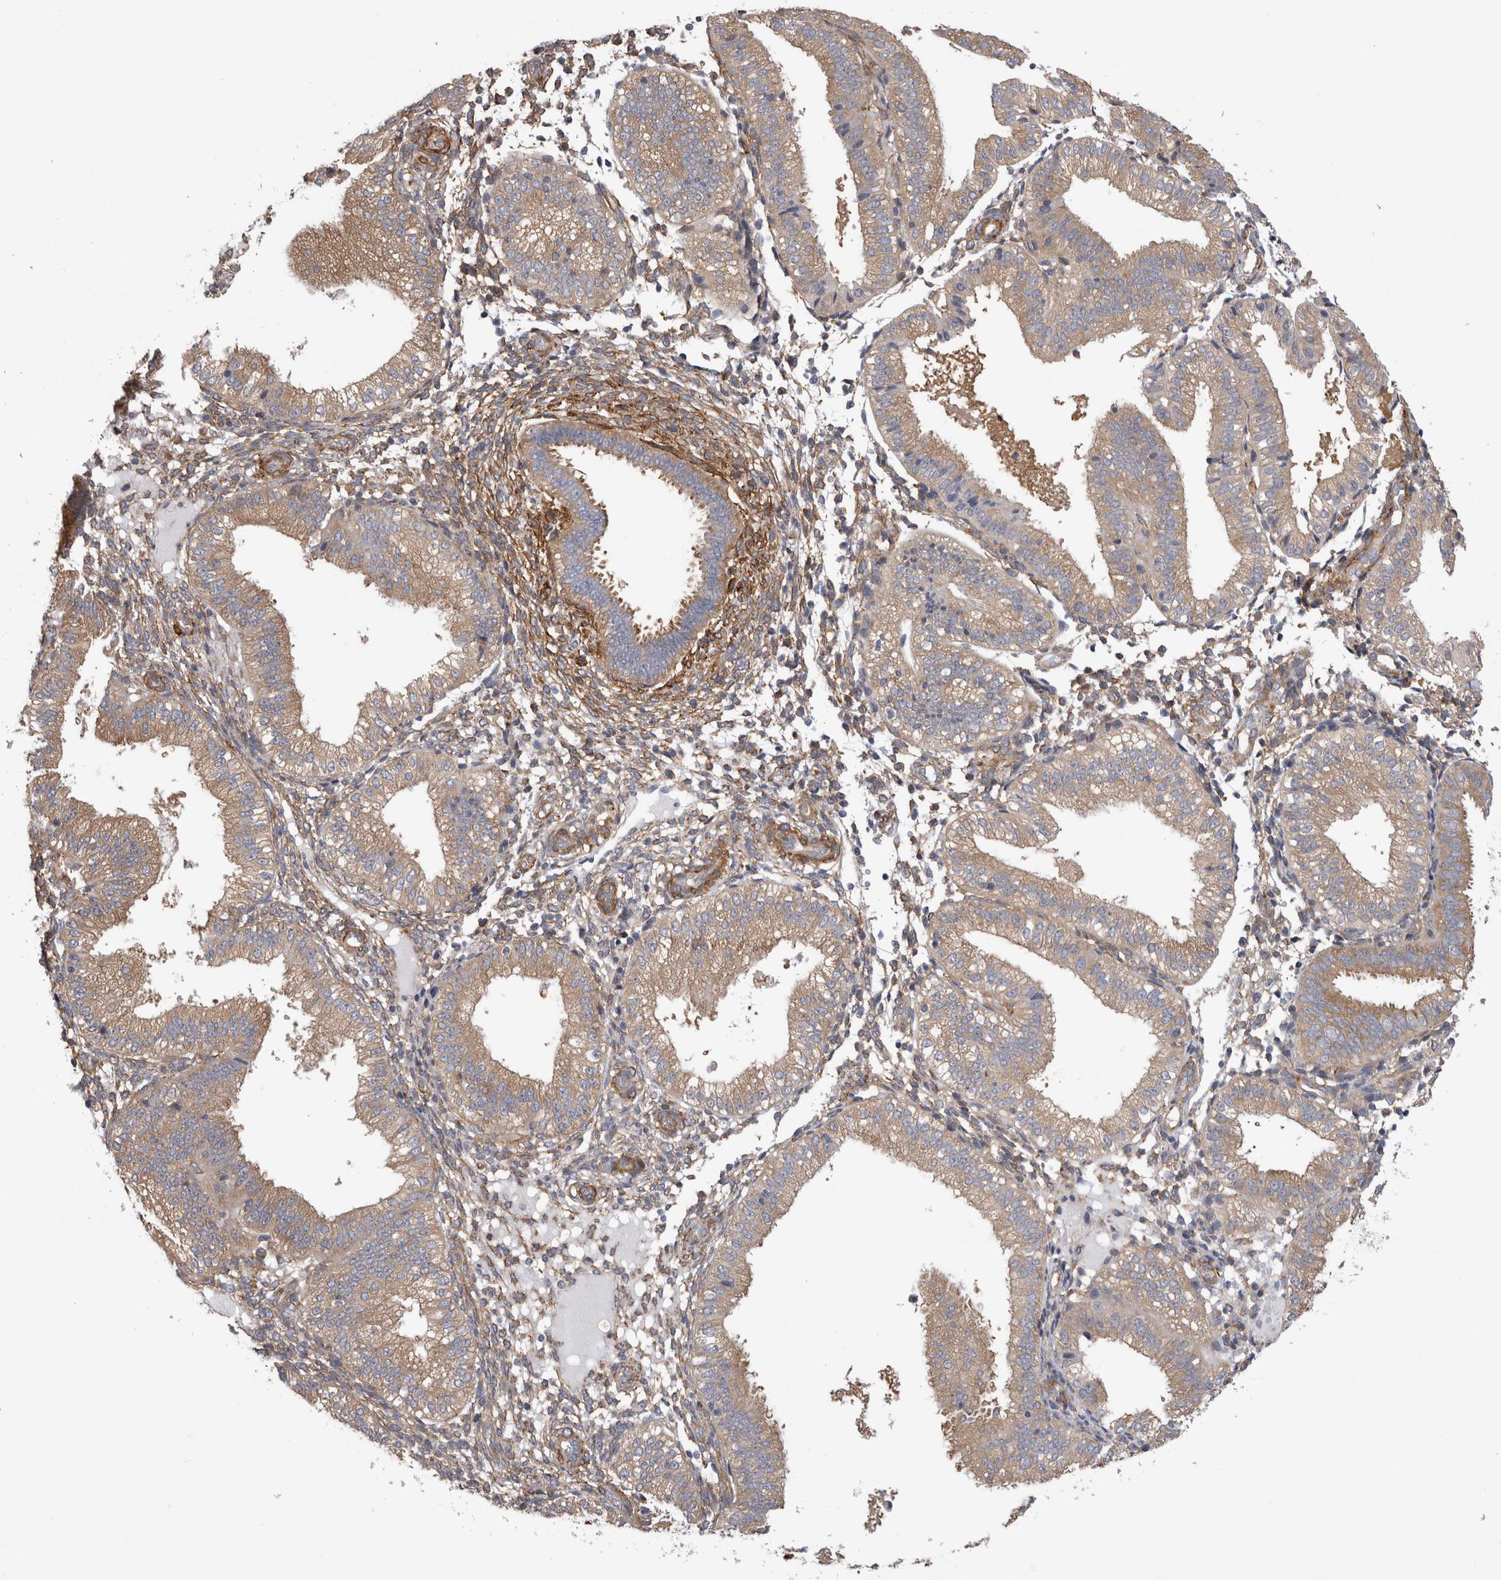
{"staining": {"intensity": "weak", "quantity": ">75%", "location": "cytoplasmic/membranous"}, "tissue": "endometrium", "cell_type": "Cells in endometrial stroma", "image_type": "normal", "snomed": [{"axis": "morphology", "description": "Normal tissue, NOS"}, {"axis": "topography", "description": "Endometrium"}], "caption": "Immunohistochemical staining of unremarkable human endometrium exhibits weak cytoplasmic/membranous protein positivity in approximately >75% of cells in endometrial stroma.", "gene": "EPRS1", "patient": {"sex": "female", "age": 39}}